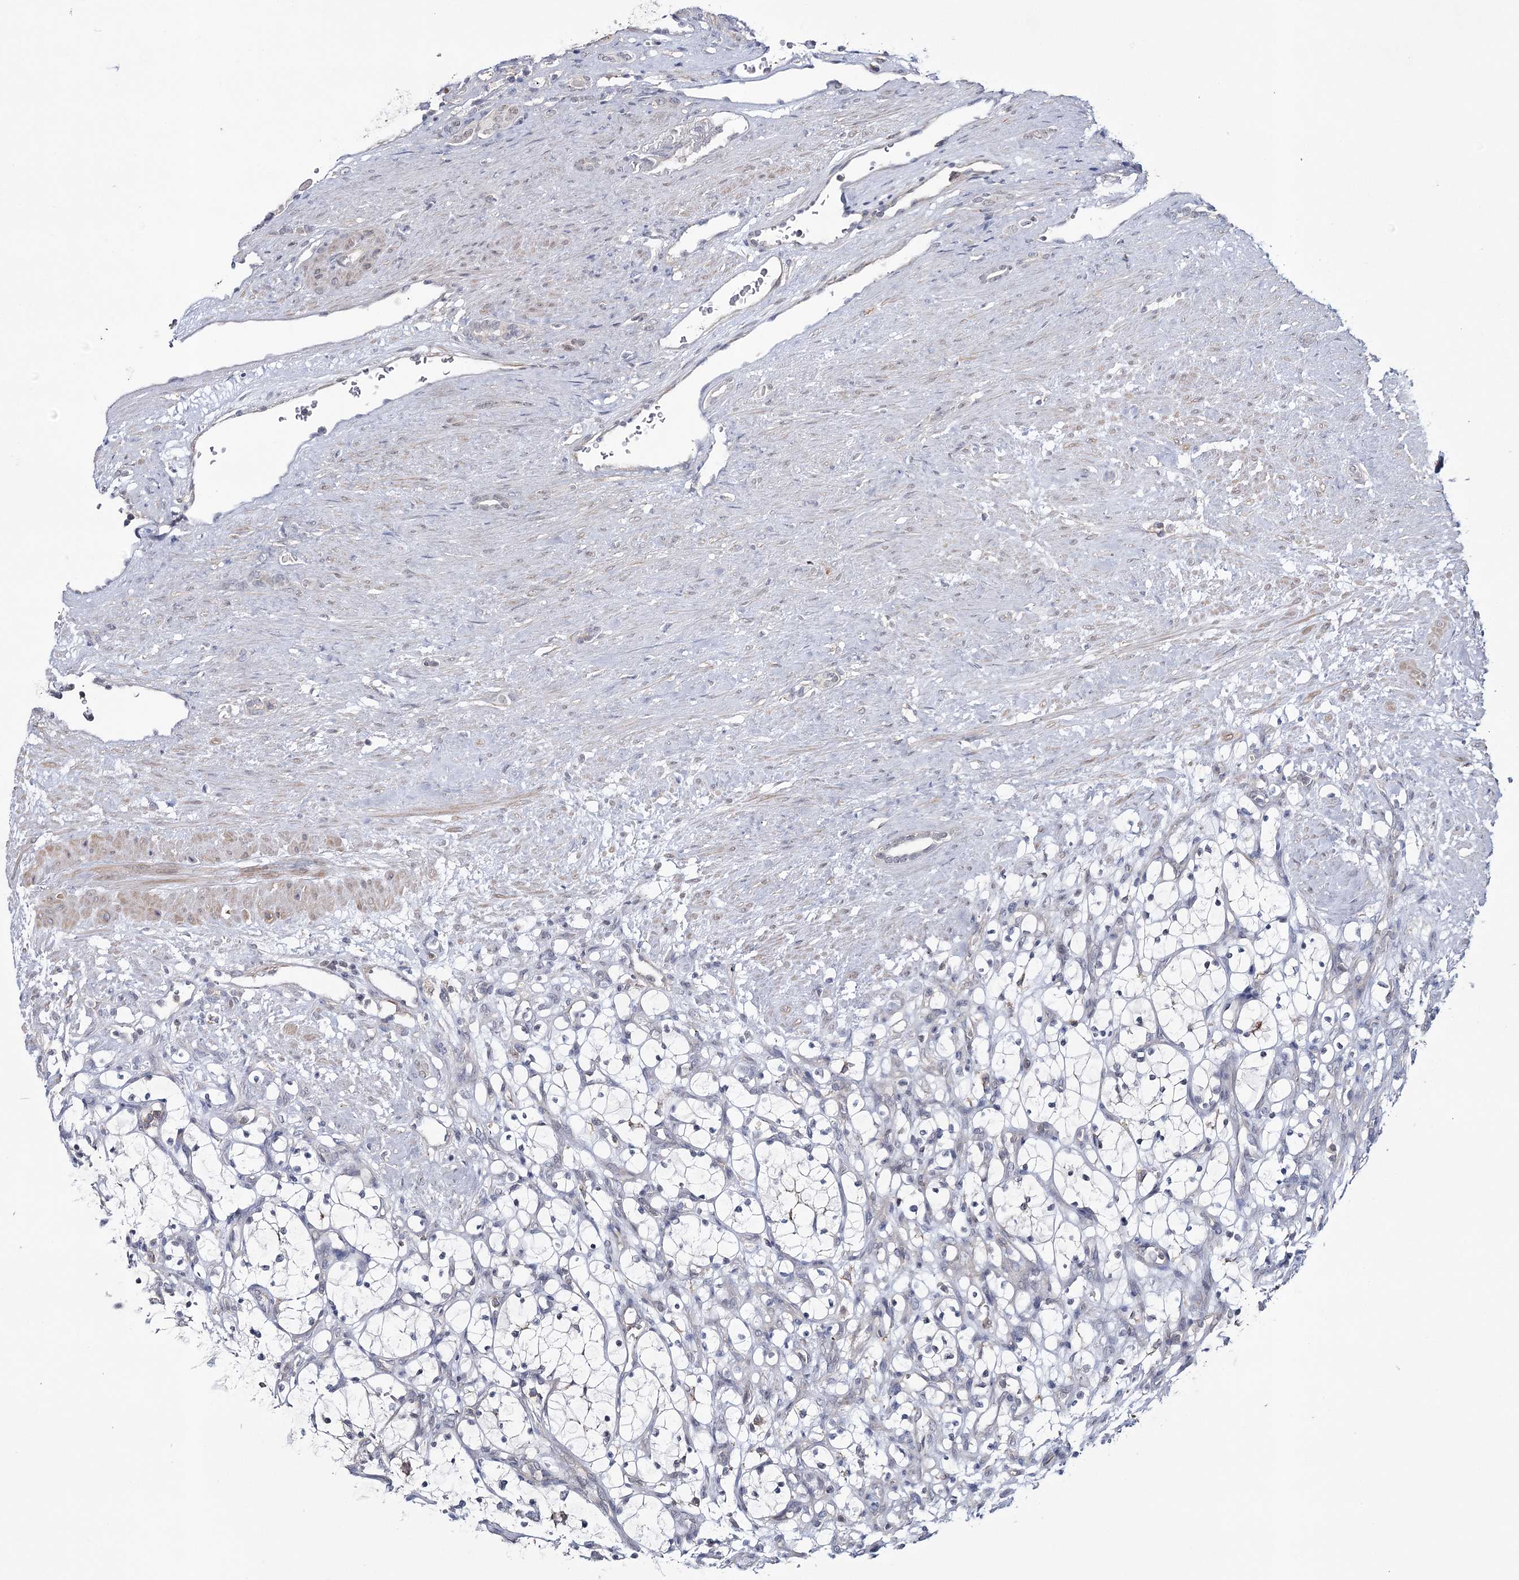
{"staining": {"intensity": "negative", "quantity": "none", "location": "none"}, "tissue": "renal cancer", "cell_type": "Tumor cells", "image_type": "cancer", "snomed": [{"axis": "morphology", "description": "Adenocarcinoma, NOS"}, {"axis": "topography", "description": "Kidney"}], "caption": "An immunohistochemistry histopathology image of renal cancer is shown. There is no staining in tumor cells of renal cancer.", "gene": "ZC3H8", "patient": {"sex": "female", "age": 69}}